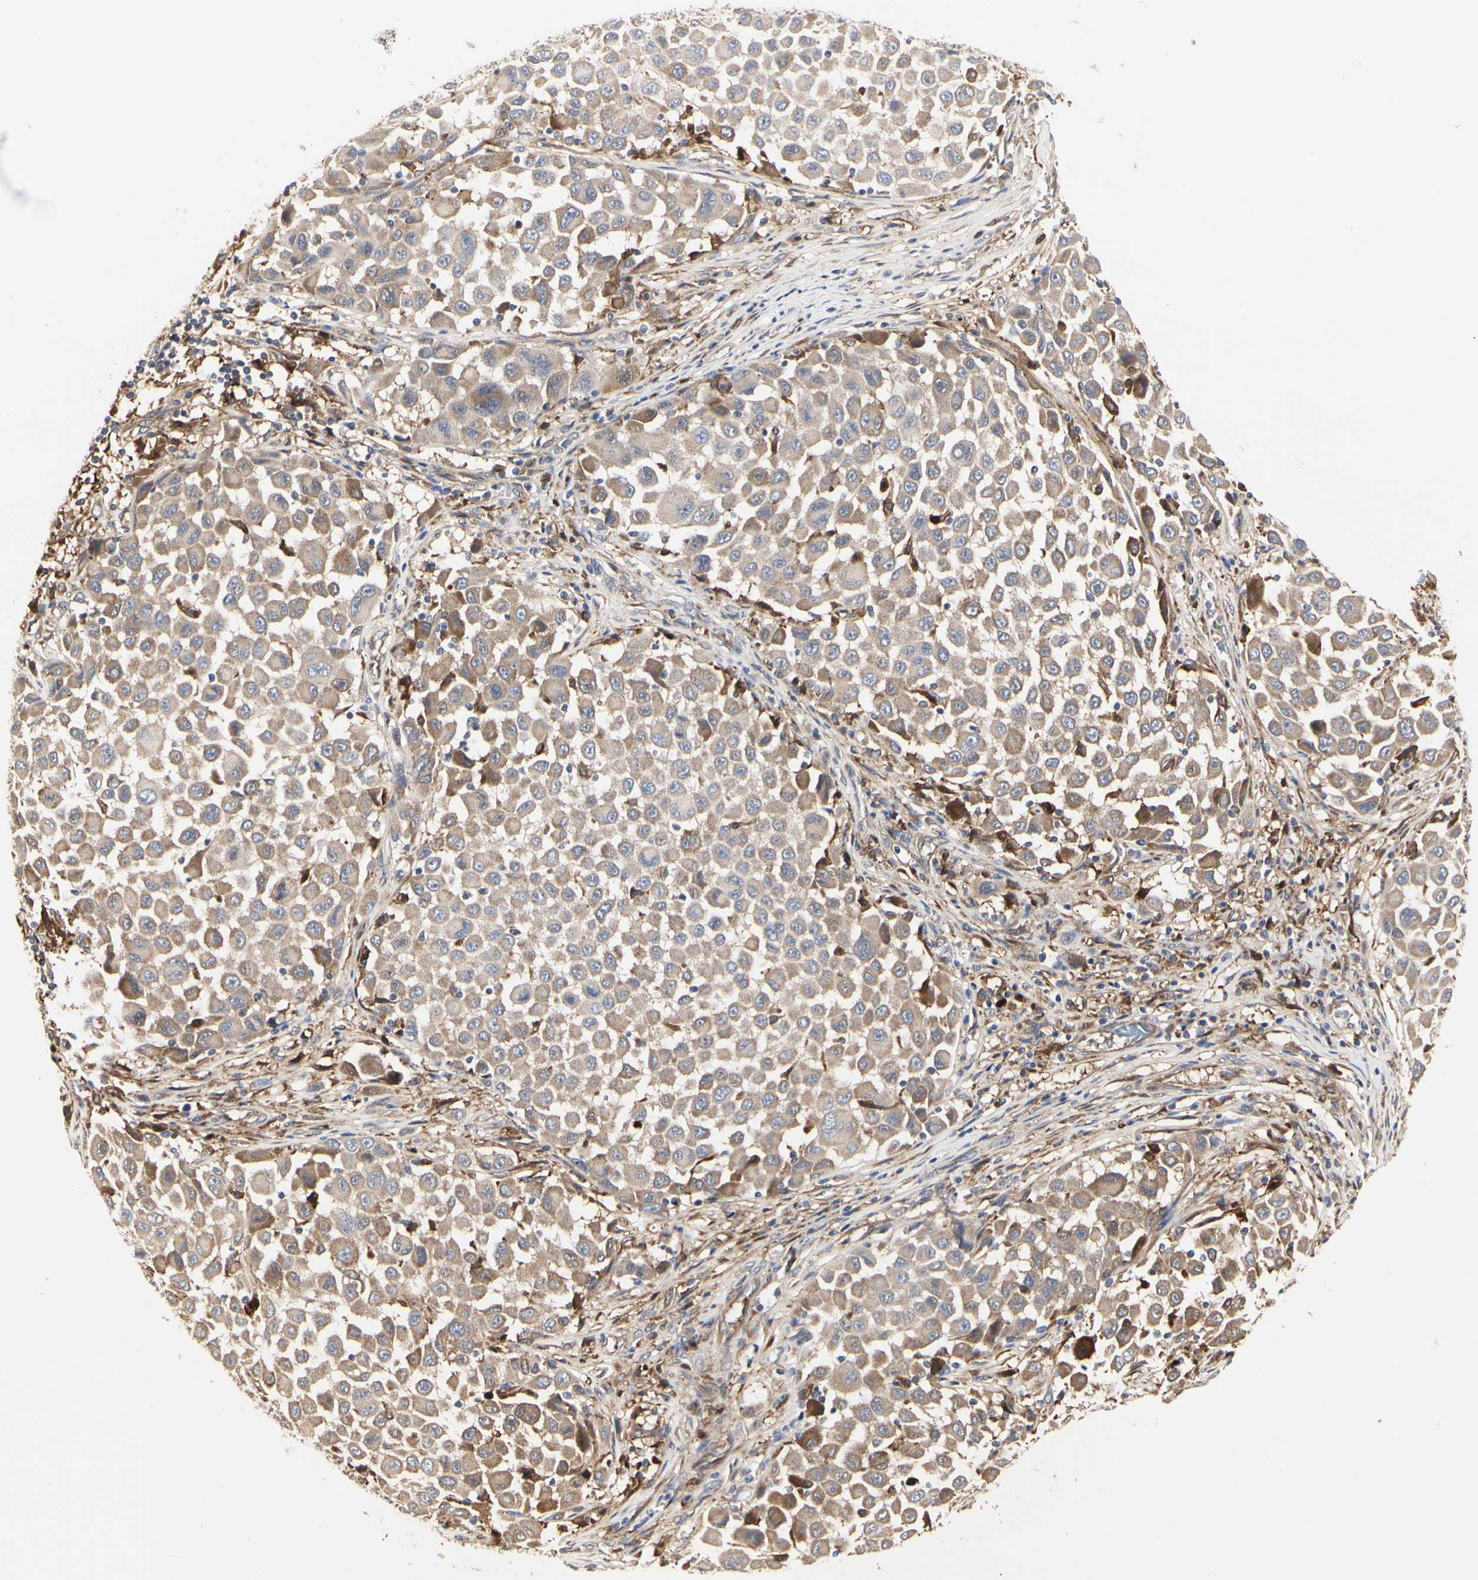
{"staining": {"intensity": "weak", "quantity": ">75%", "location": "cytoplasmic/membranous"}, "tissue": "melanoma", "cell_type": "Tumor cells", "image_type": "cancer", "snomed": [{"axis": "morphology", "description": "Malignant melanoma, Metastatic site"}, {"axis": "topography", "description": "Lymph node"}], "caption": "About >75% of tumor cells in malignant melanoma (metastatic site) show weak cytoplasmic/membranous protein staining as visualized by brown immunohistochemical staining.", "gene": "C3orf52", "patient": {"sex": "male", "age": 61}}